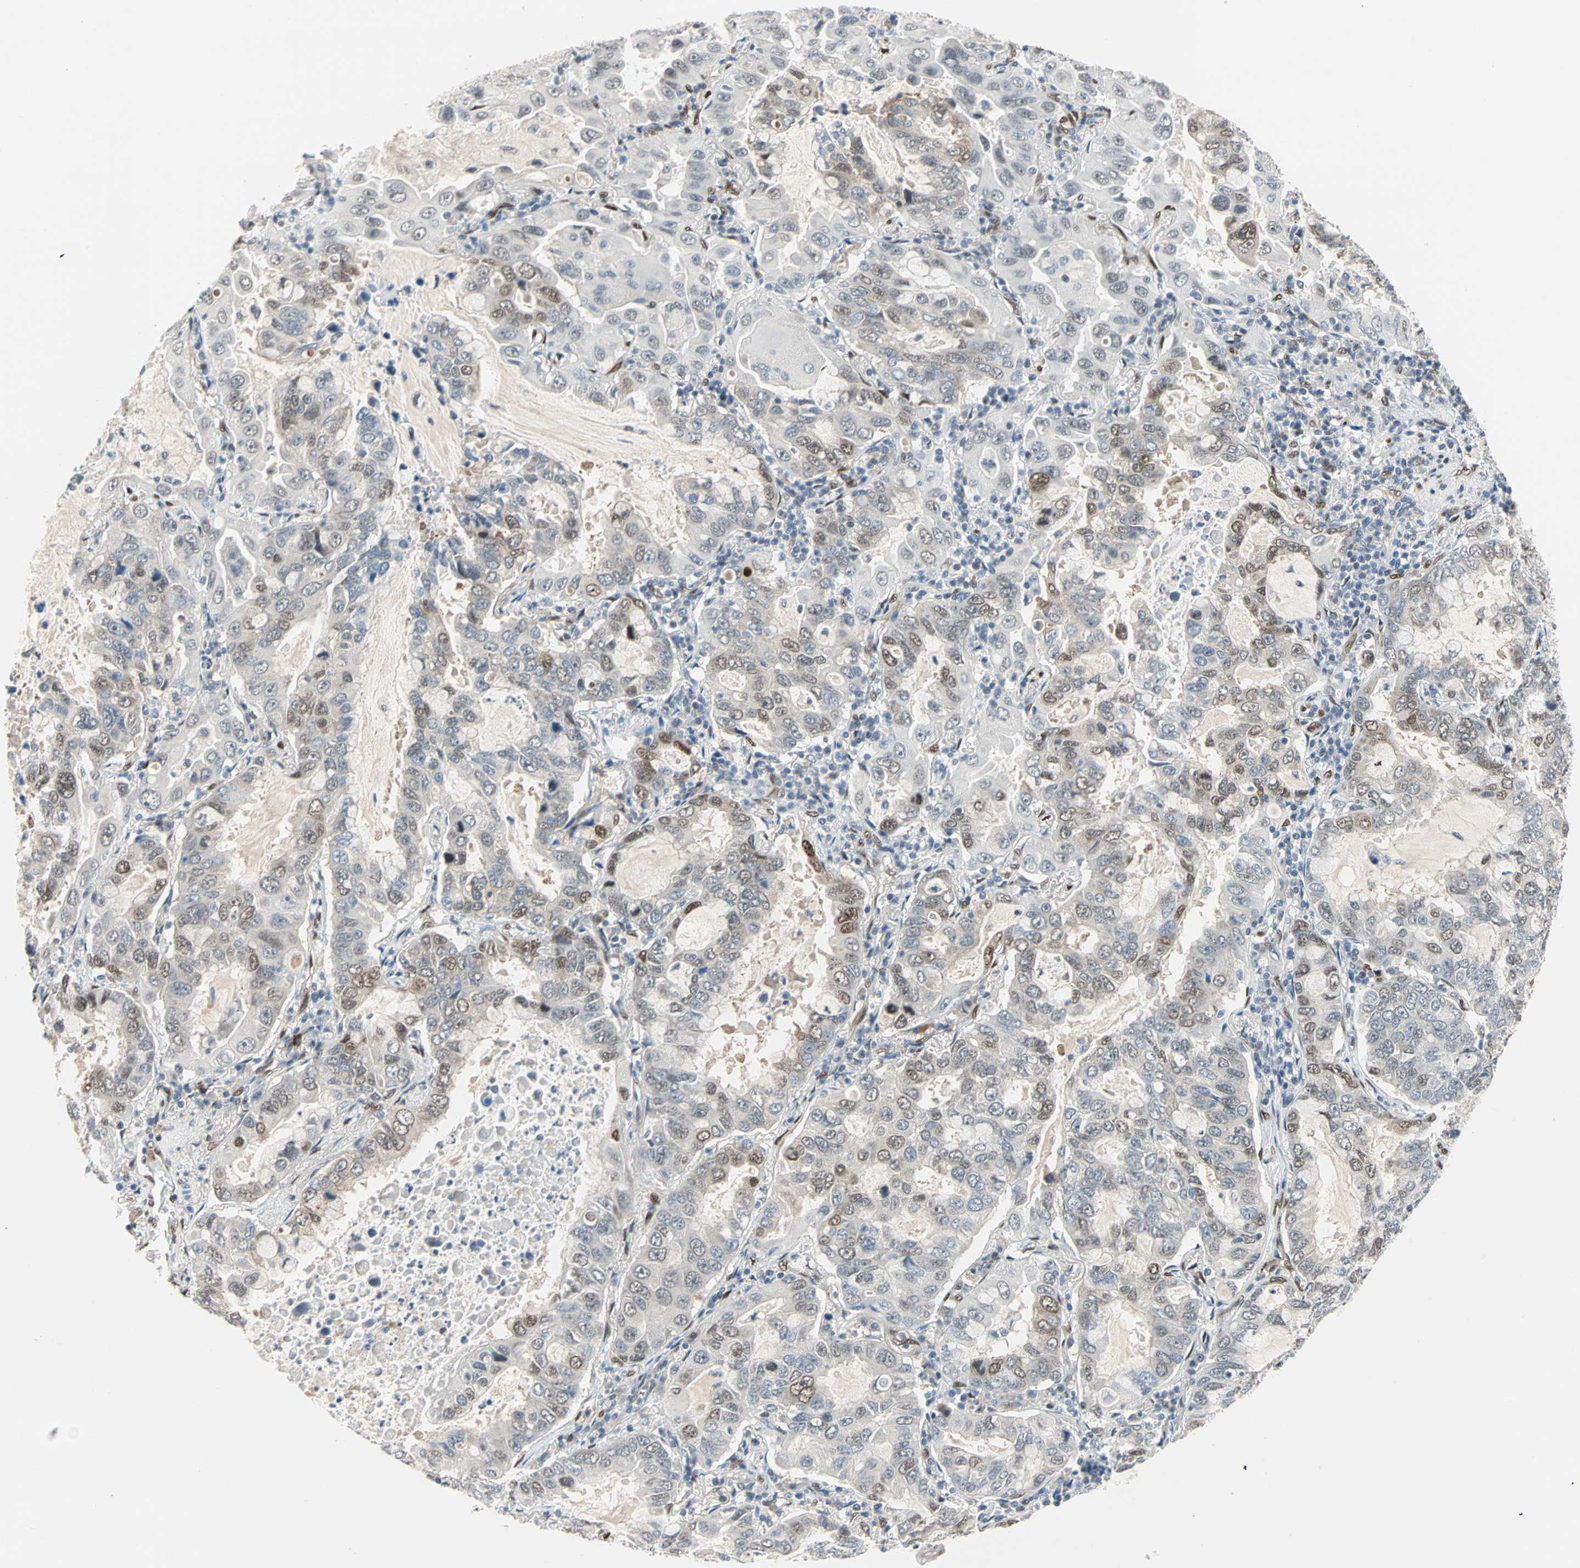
{"staining": {"intensity": "moderate", "quantity": "25%-75%", "location": "cytoplasmic/membranous,nuclear"}, "tissue": "lung cancer", "cell_type": "Tumor cells", "image_type": "cancer", "snomed": [{"axis": "morphology", "description": "Adenocarcinoma, NOS"}, {"axis": "topography", "description": "Lung"}], "caption": "The photomicrograph reveals a brown stain indicating the presence of a protein in the cytoplasmic/membranous and nuclear of tumor cells in lung cancer (adenocarcinoma).", "gene": "WWTR1", "patient": {"sex": "male", "age": 64}}